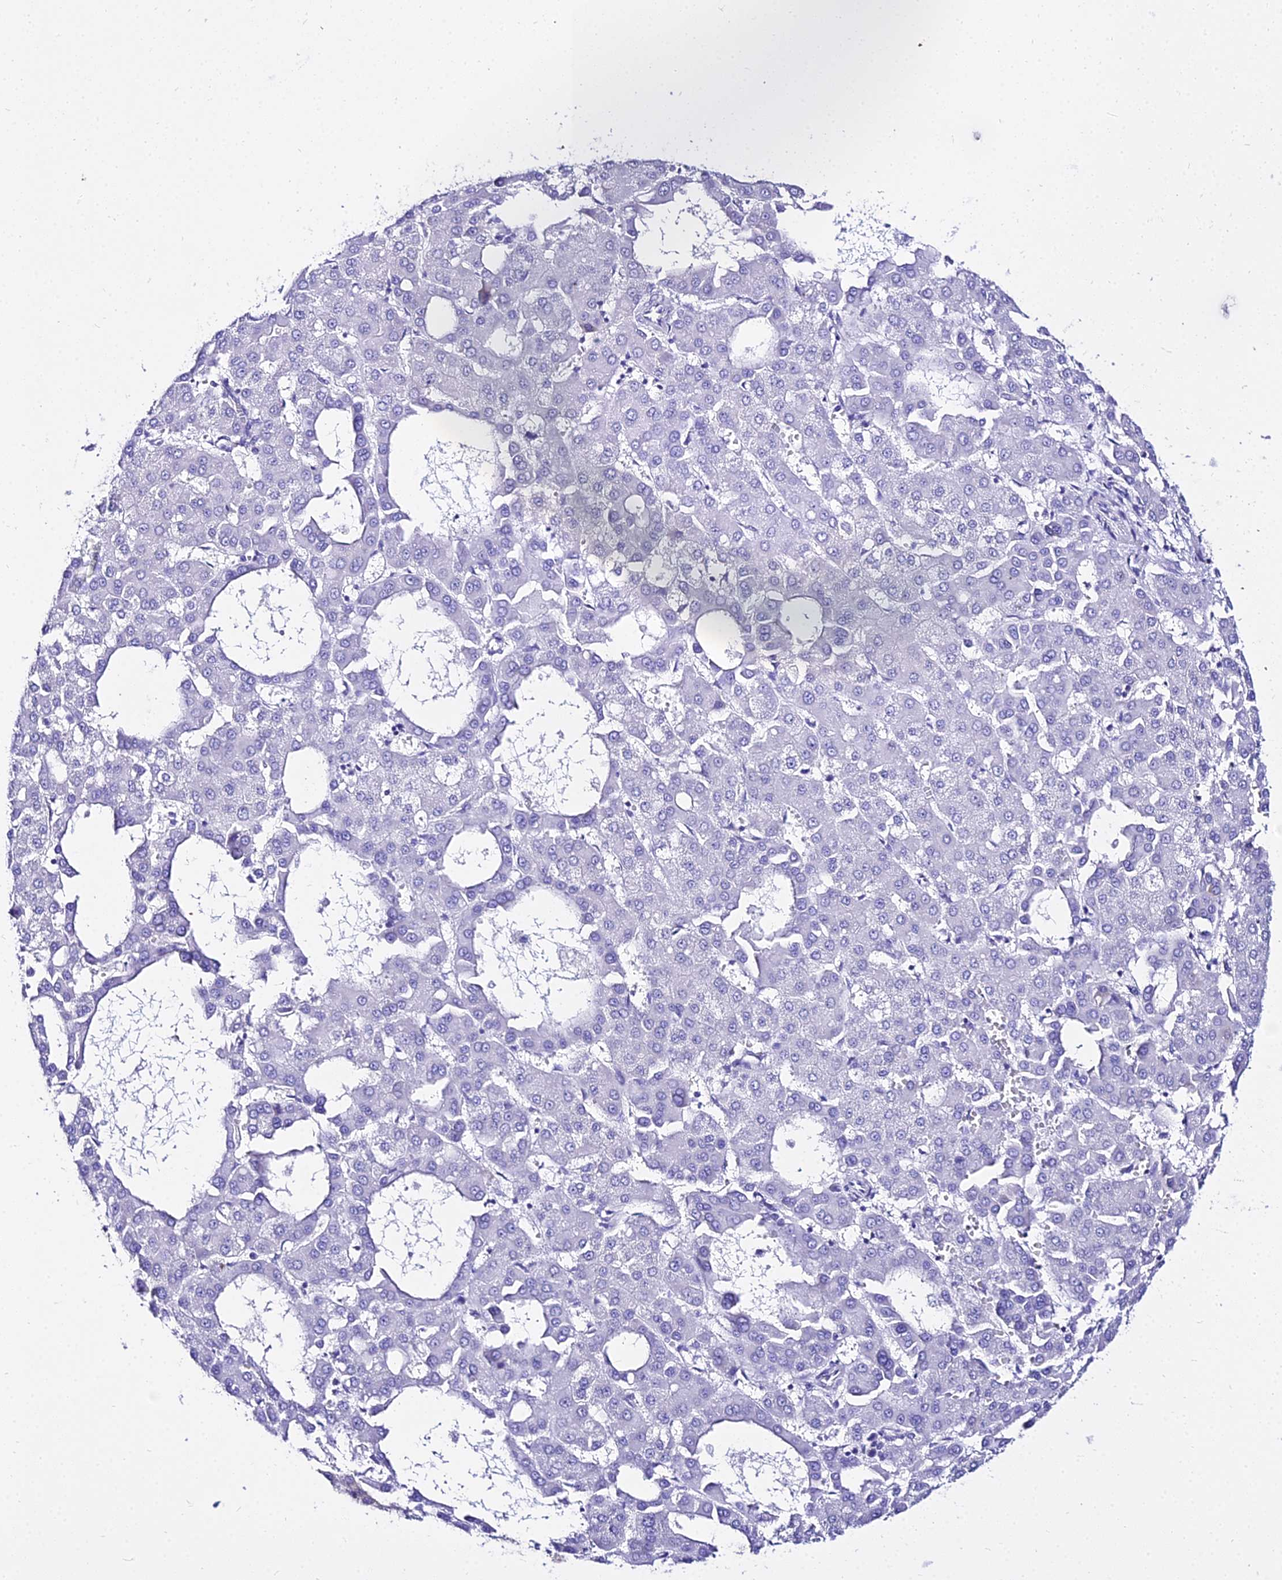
{"staining": {"intensity": "negative", "quantity": "none", "location": "none"}, "tissue": "liver cancer", "cell_type": "Tumor cells", "image_type": "cancer", "snomed": [{"axis": "morphology", "description": "Carcinoma, Hepatocellular, NOS"}, {"axis": "topography", "description": "Liver"}], "caption": "Histopathology image shows no protein expression in tumor cells of liver cancer tissue.", "gene": "TUBA3D", "patient": {"sex": "male", "age": 47}}